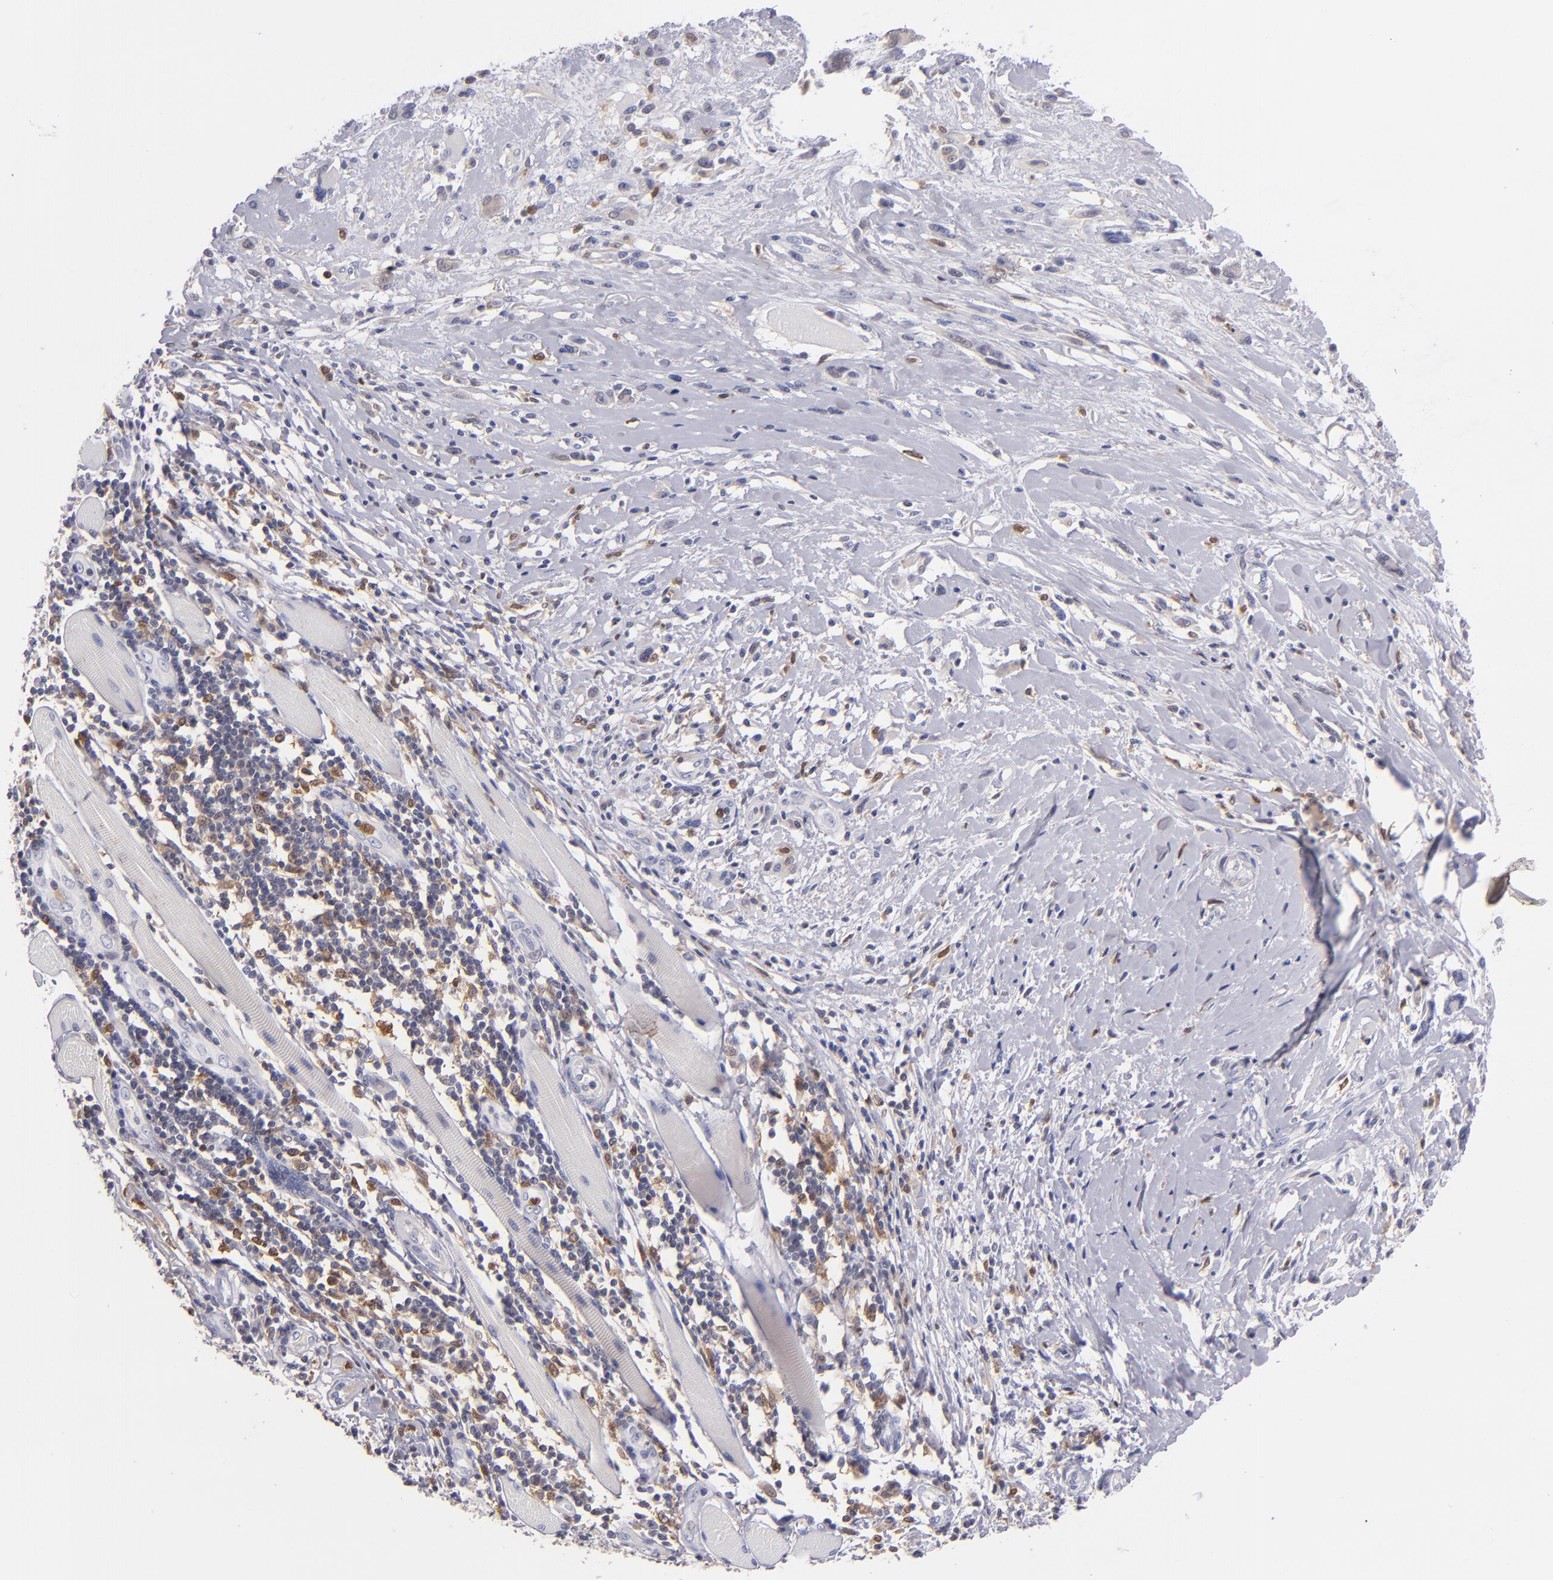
{"staining": {"intensity": "negative", "quantity": "none", "location": "none"}, "tissue": "melanoma", "cell_type": "Tumor cells", "image_type": "cancer", "snomed": [{"axis": "morphology", "description": "Malignant melanoma, NOS"}, {"axis": "topography", "description": "Skin"}], "caption": "Human melanoma stained for a protein using immunohistochemistry (IHC) exhibits no expression in tumor cells.", "gene": "PRKCD", "patient": {"sex": "male", "age": 91}}